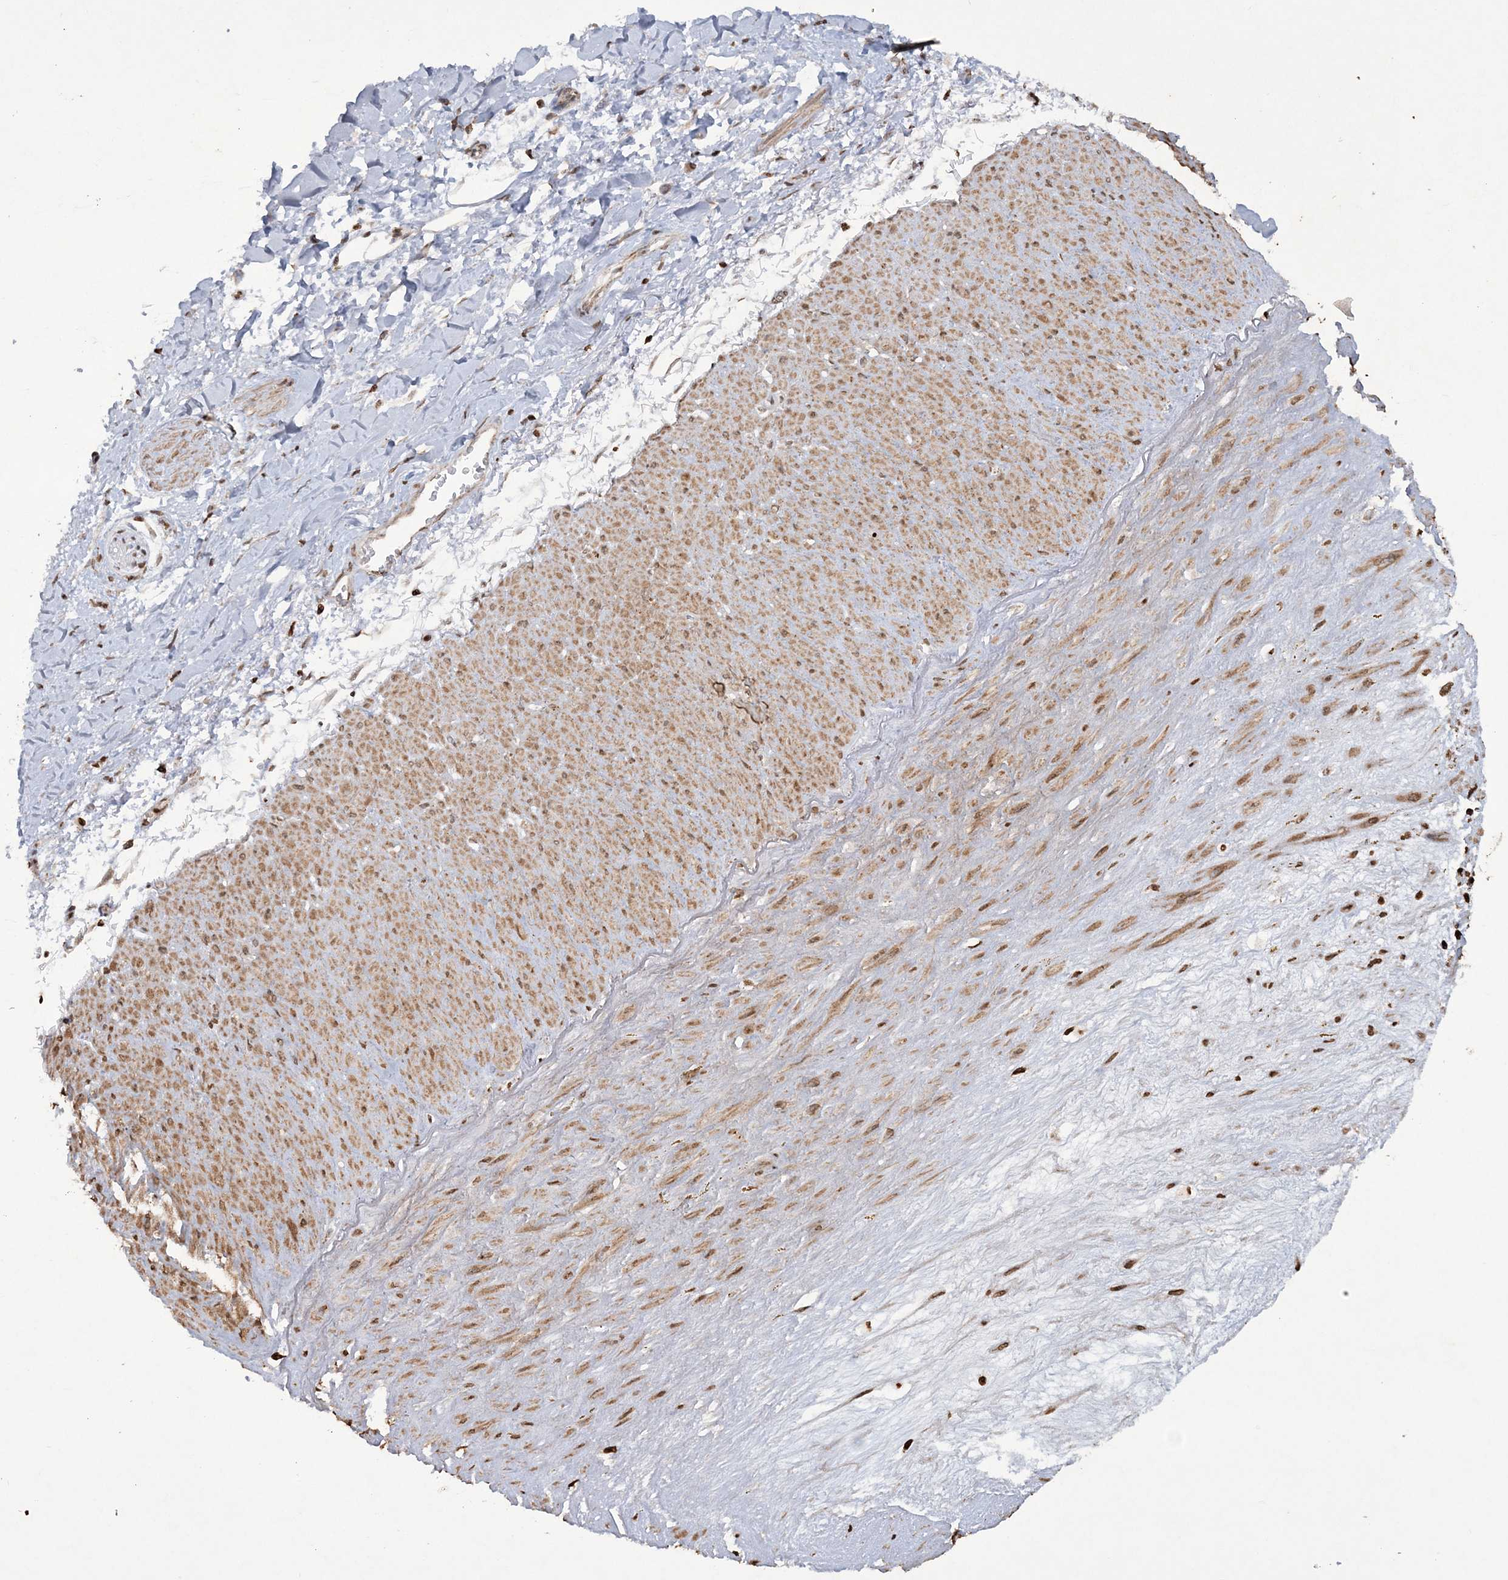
{"staining": {"intensity": "moderate", "quantity": ">75%", "location": "nuclear"}, "tissue": "soft tissue", "cell_type": "Fibroblasts", "image_type": "normal", "snomed": [{"axis": "morphology", "description": "Normal tissue, NOS"}, {"axis": "topography", "description": "Soft tissue"}], "caption": "The photomicrograph shows immunohistochemical staining of normal soft tissue. There is moderate nuclear expression is appreciated in approximately >75% of fibroblasts.", "gene": "TTC7A", "patient": {"sex": "male", "age": 72}}